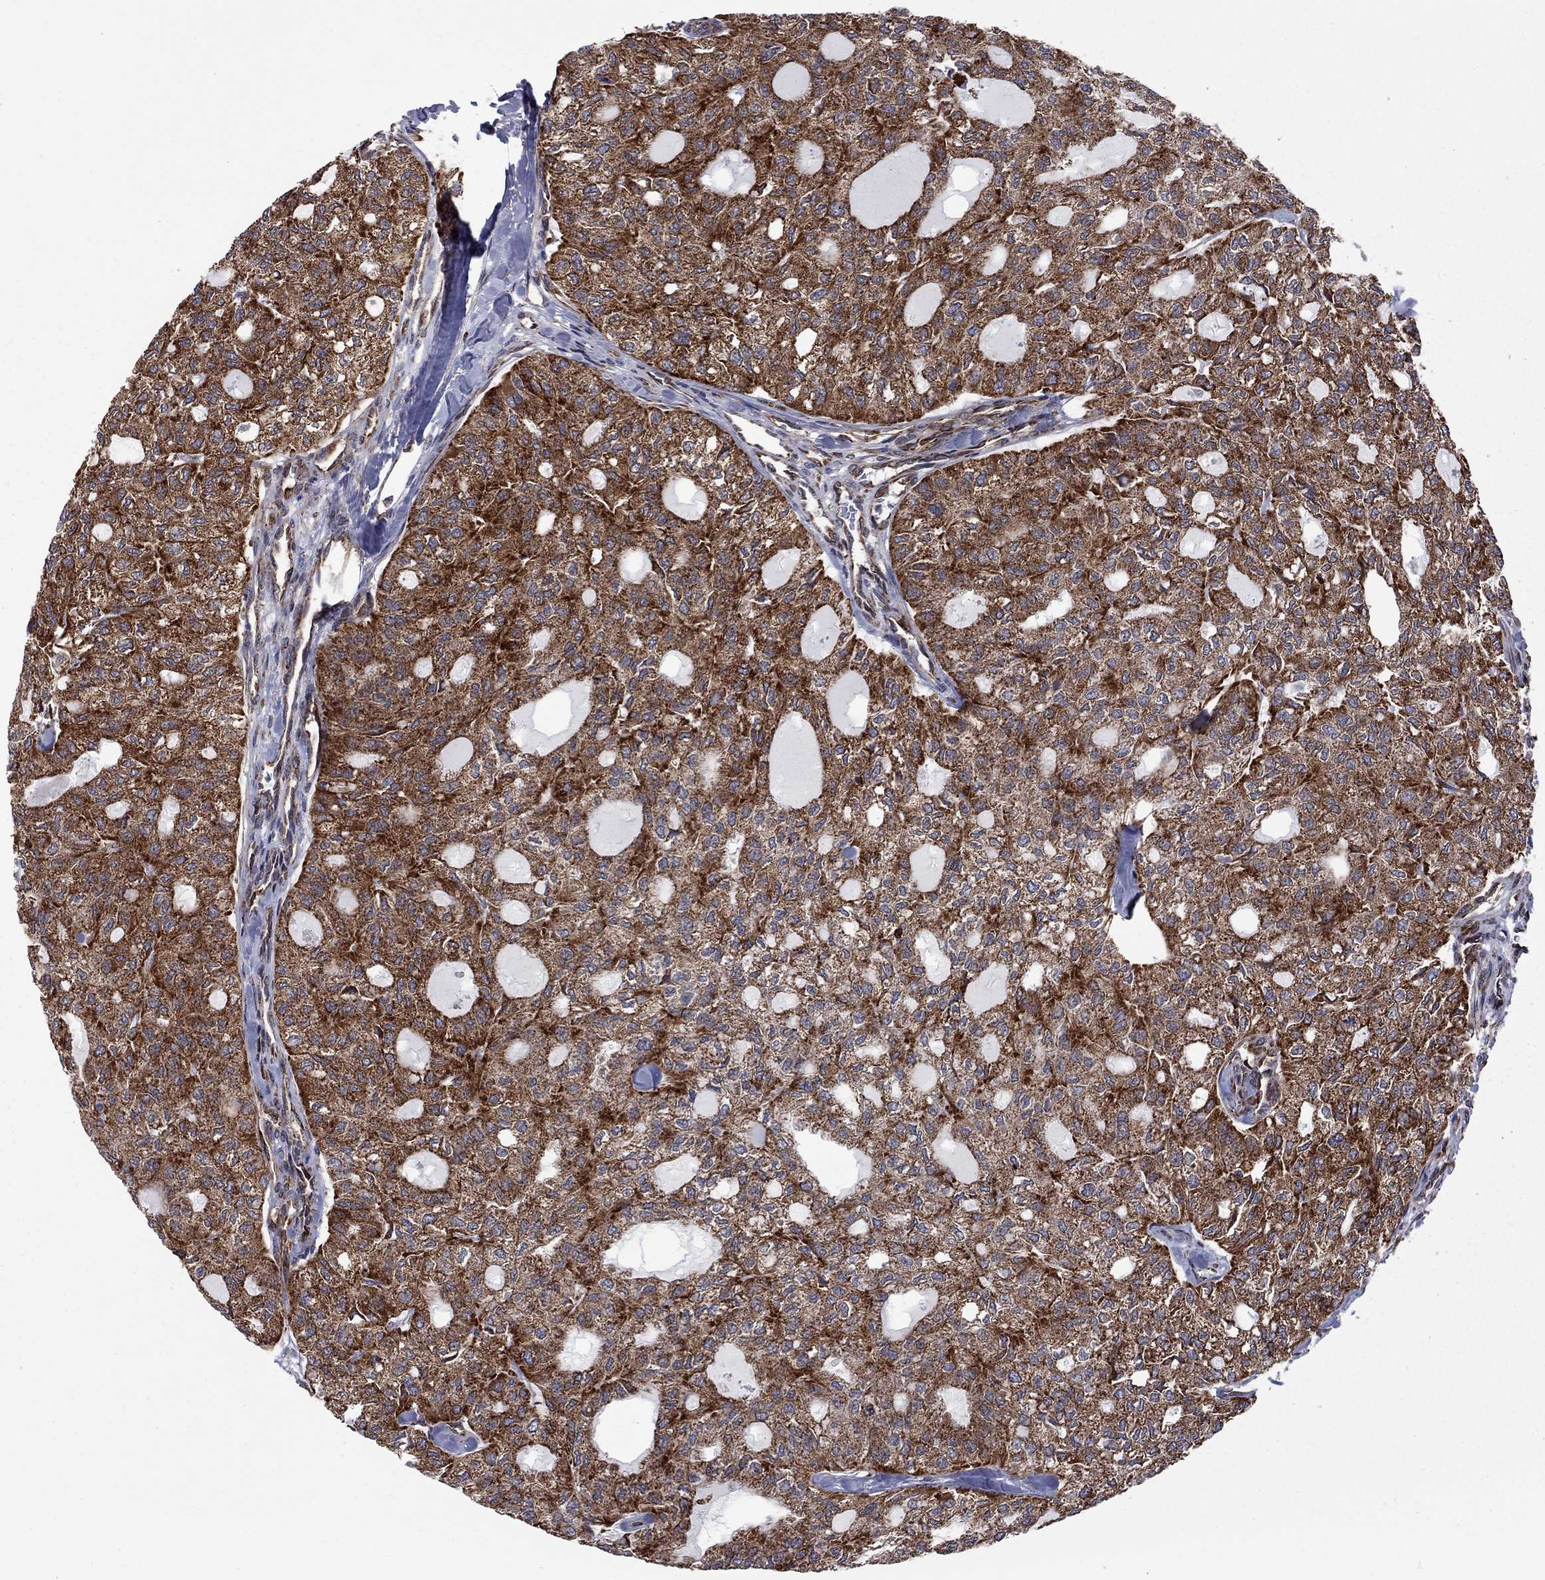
{"staining": {"intensity": "strong", "quantity": "25%-75%", "location": "cytoplasmic/membranous"}, "tissue": "thyroid cancer", "cell_type": "Tumor cells", "image_type": "cancer", "snomed": [{"axis": "morphology", "description": "Follicular adenoma carcinoma, NOS"}, {"axis": "topography", "description": "Thyroid gland"}], "caption": "Protein expression analysis of thyroid follicular adenoma carcinoma exhibits strong cytoplasmic/membranous expression in about 25%-75% of tumor cells. Nuclei are stained in blue.", "gene": "CLPTM1", "patient": {"sex": "male", "age": 75}}